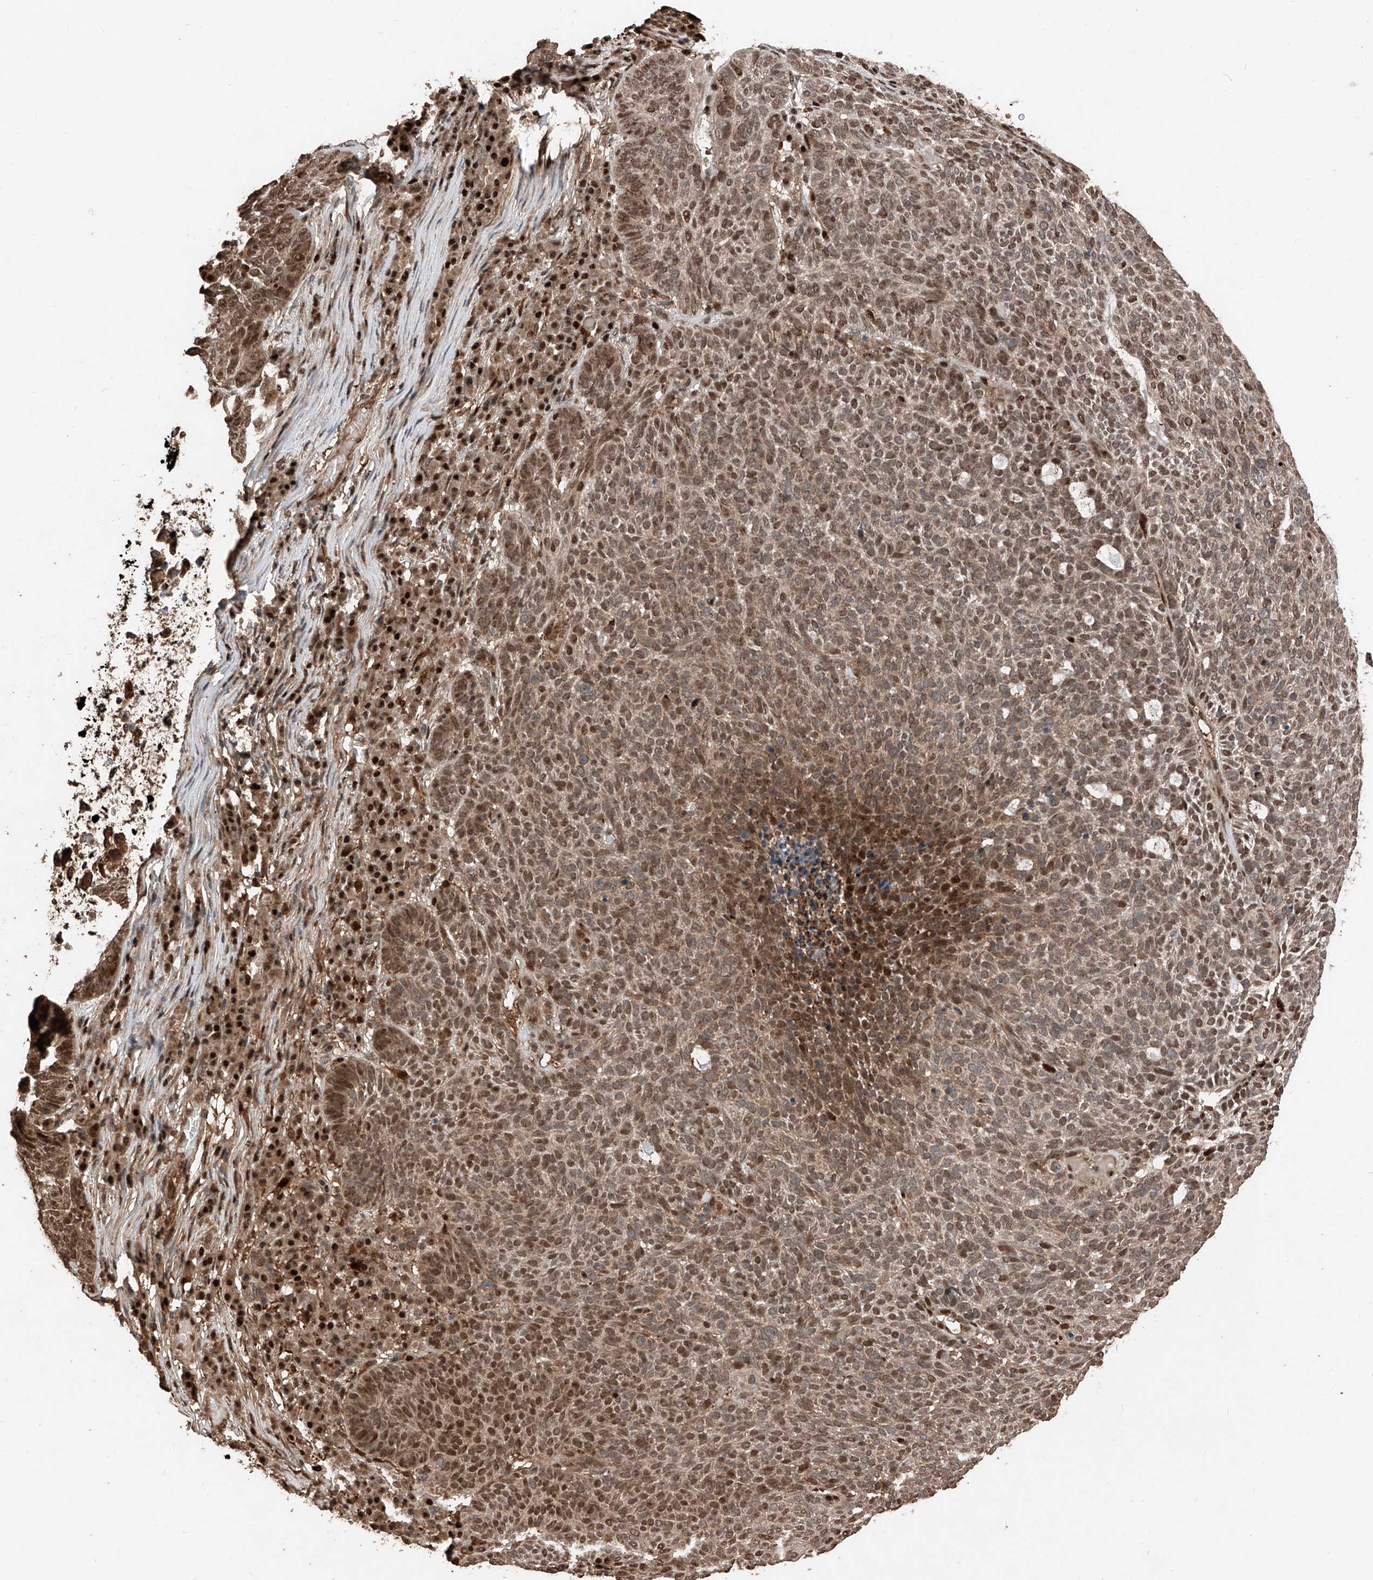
{"staining": {"intensity": "moderate", "quantity": ">75%", "location": "cytoplasmic/membranous,nuclear"}, "tissue": "skin cancer", "cell_type": "Tumor cells", "image_type": "cancer", "snomed": [{"axis": "morphology", "description": "Squamous cell carcinoma, NOS"}, {"axis": "topography", "description": "Skin"}], "caption": "A photomicrograph of skin cancer stained for a protein shows moderate cytoplasmic/membranous and nuclear brown staining in tumor cells. (Stains: DAB in brown, nuclei in blue, Microscopy: brightfield microscopy at high magnification).", "gene": "RMND1", "patient": {"sex": "female", "age": 90}}